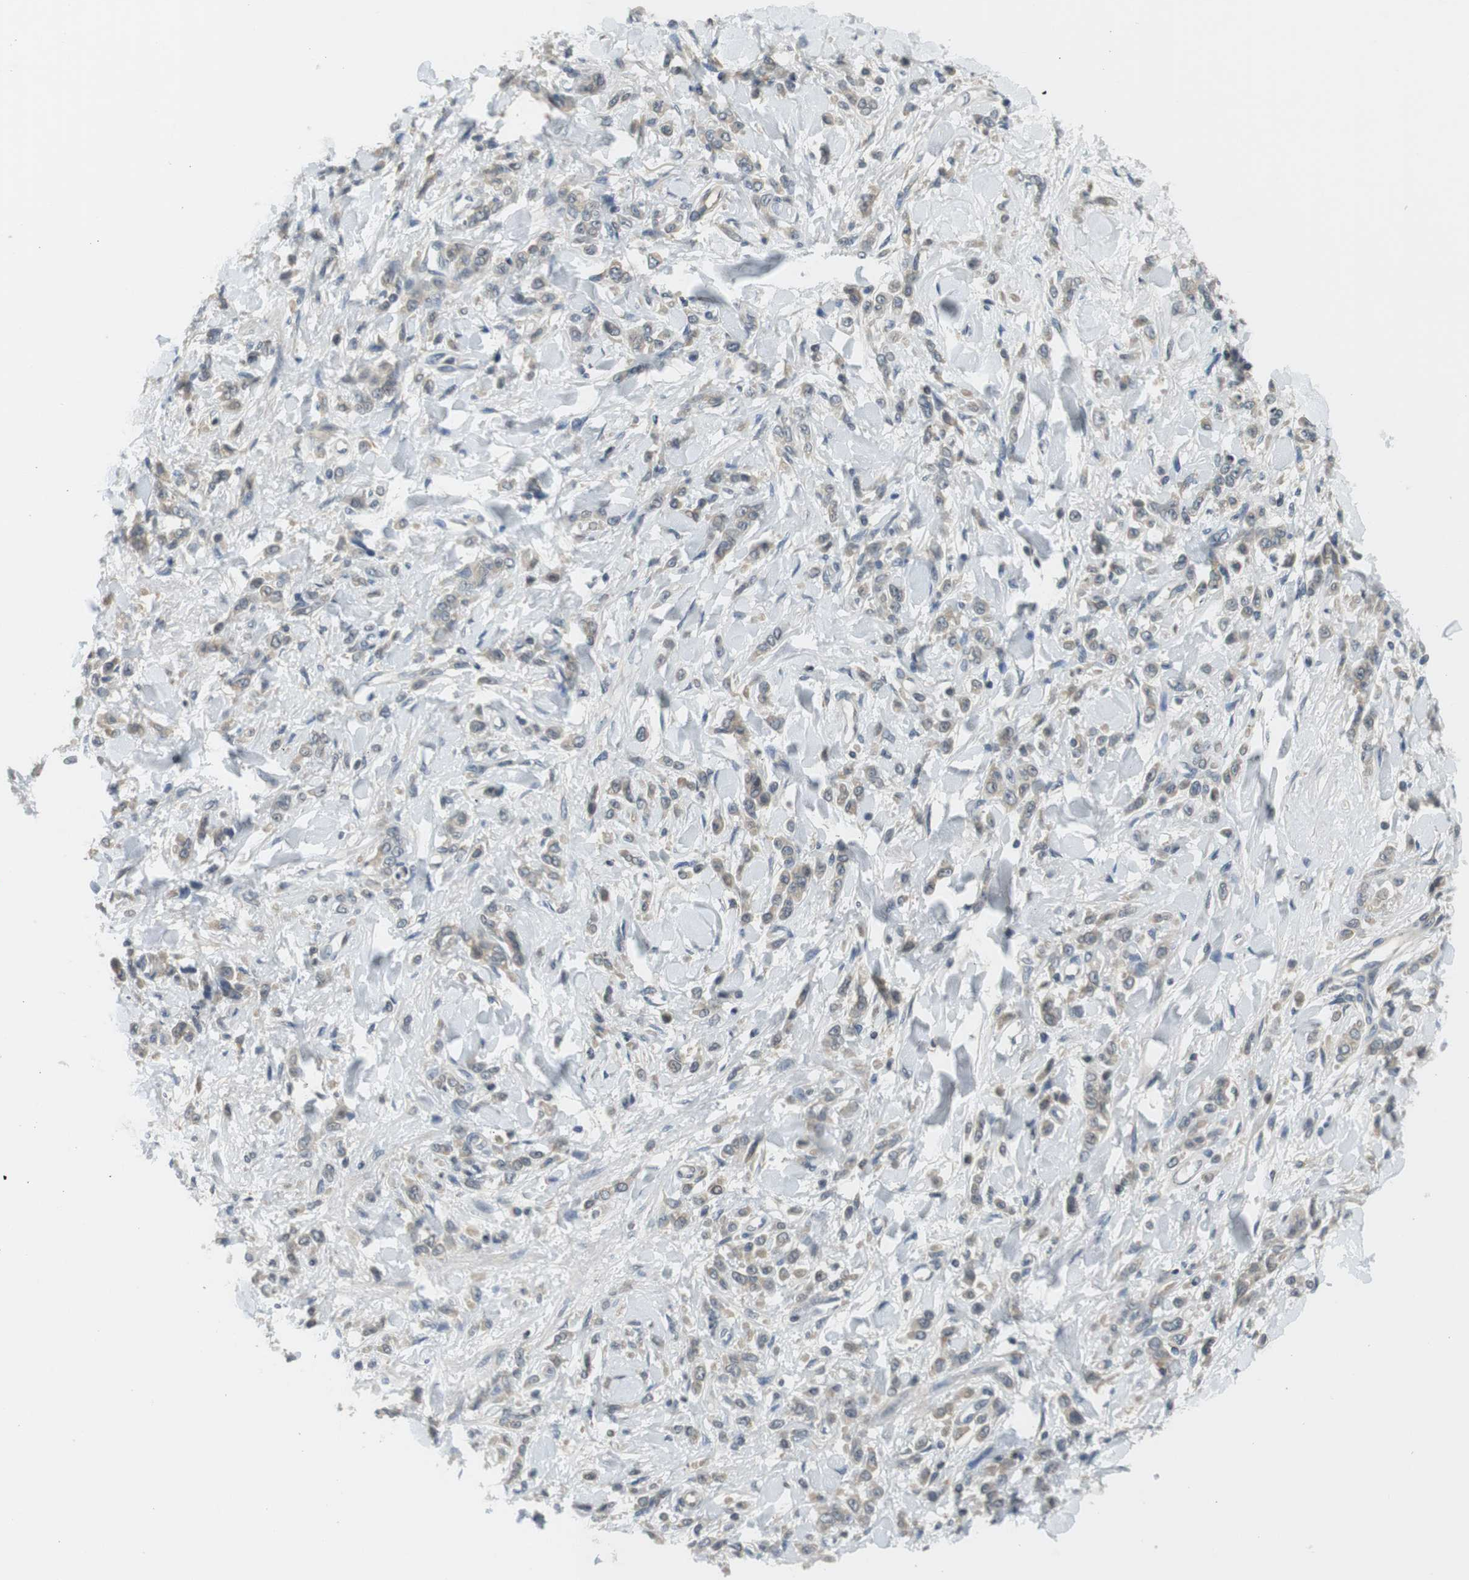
{"staining": {"intensity": "negative", "quantity": "none", "location": "none"}, "tissue": "stomach cancer", "cell_type": "Tumor cells", "image_type": "cancer", "snomed": [{"axis": "morphology", "description": "Normal tissue, NOS"}, {"axis": "morphology", "description": "Adenocarcinoma, NOS"}, {"axis": "topography", "description": "Stomach"}], "caption": "Tumor cells show no significant positivity in stomach cancer (adenocarcinoma).", "gene": "WNT7A", "patient": {"sex": "male", "age": 82}}